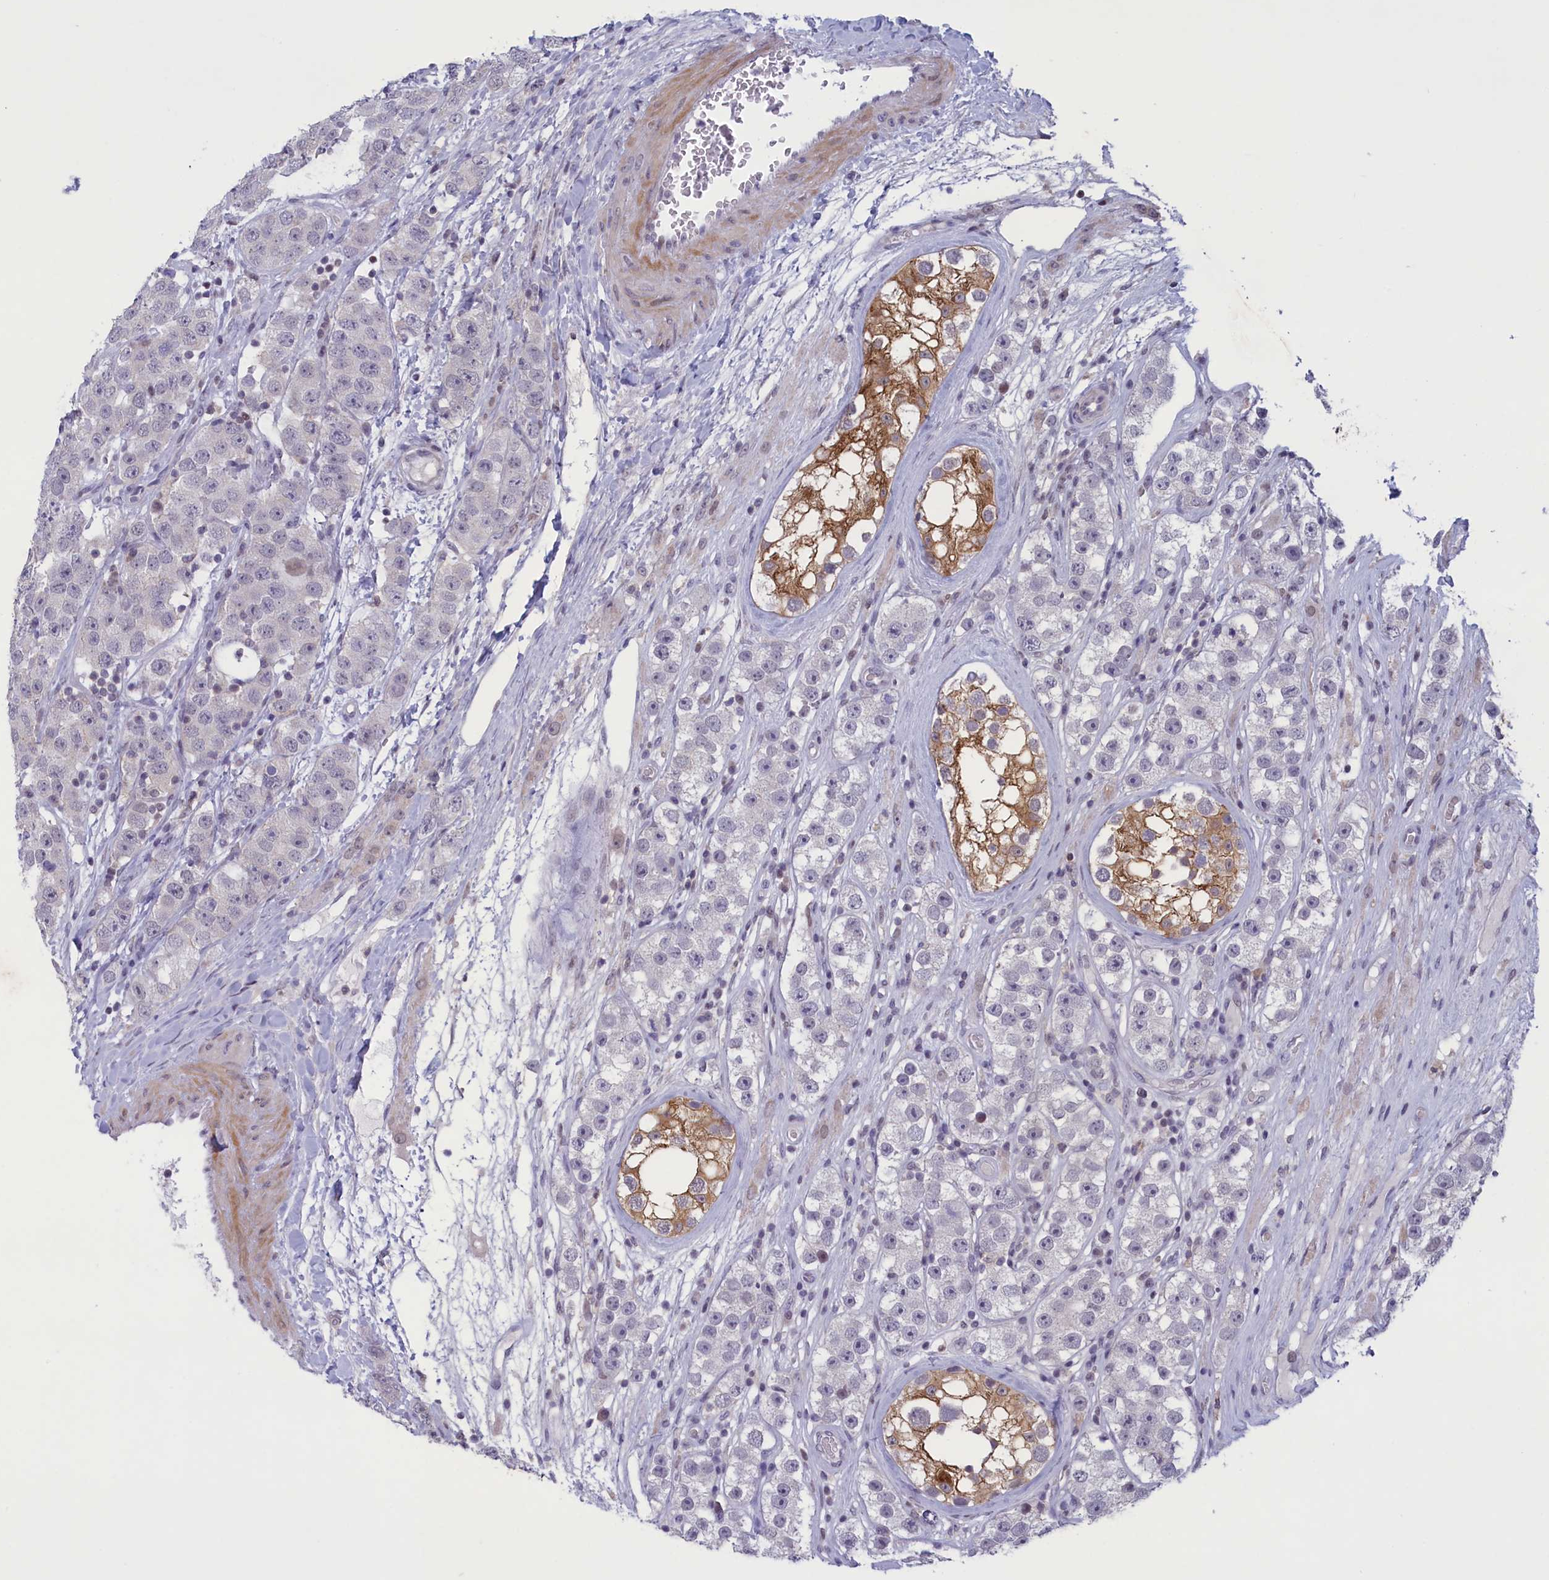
{"staining": {"intensity": "negative", "quantity": "none", "location": "none"}, "tissue": "testis cancer", "cell_type": "Tumor cells", "image_type": "cancer", "snomed": [{"axis": "morphology", "description": "Seminoma, NOS"}, {"axis": "topography", "description": "Testis"}], "caption": "Histopathology image shows no protein staining in tumor cells of testis cancer tissue.", "gene": "CORO2A", "patient": {"sex": "male", "age": 28}}